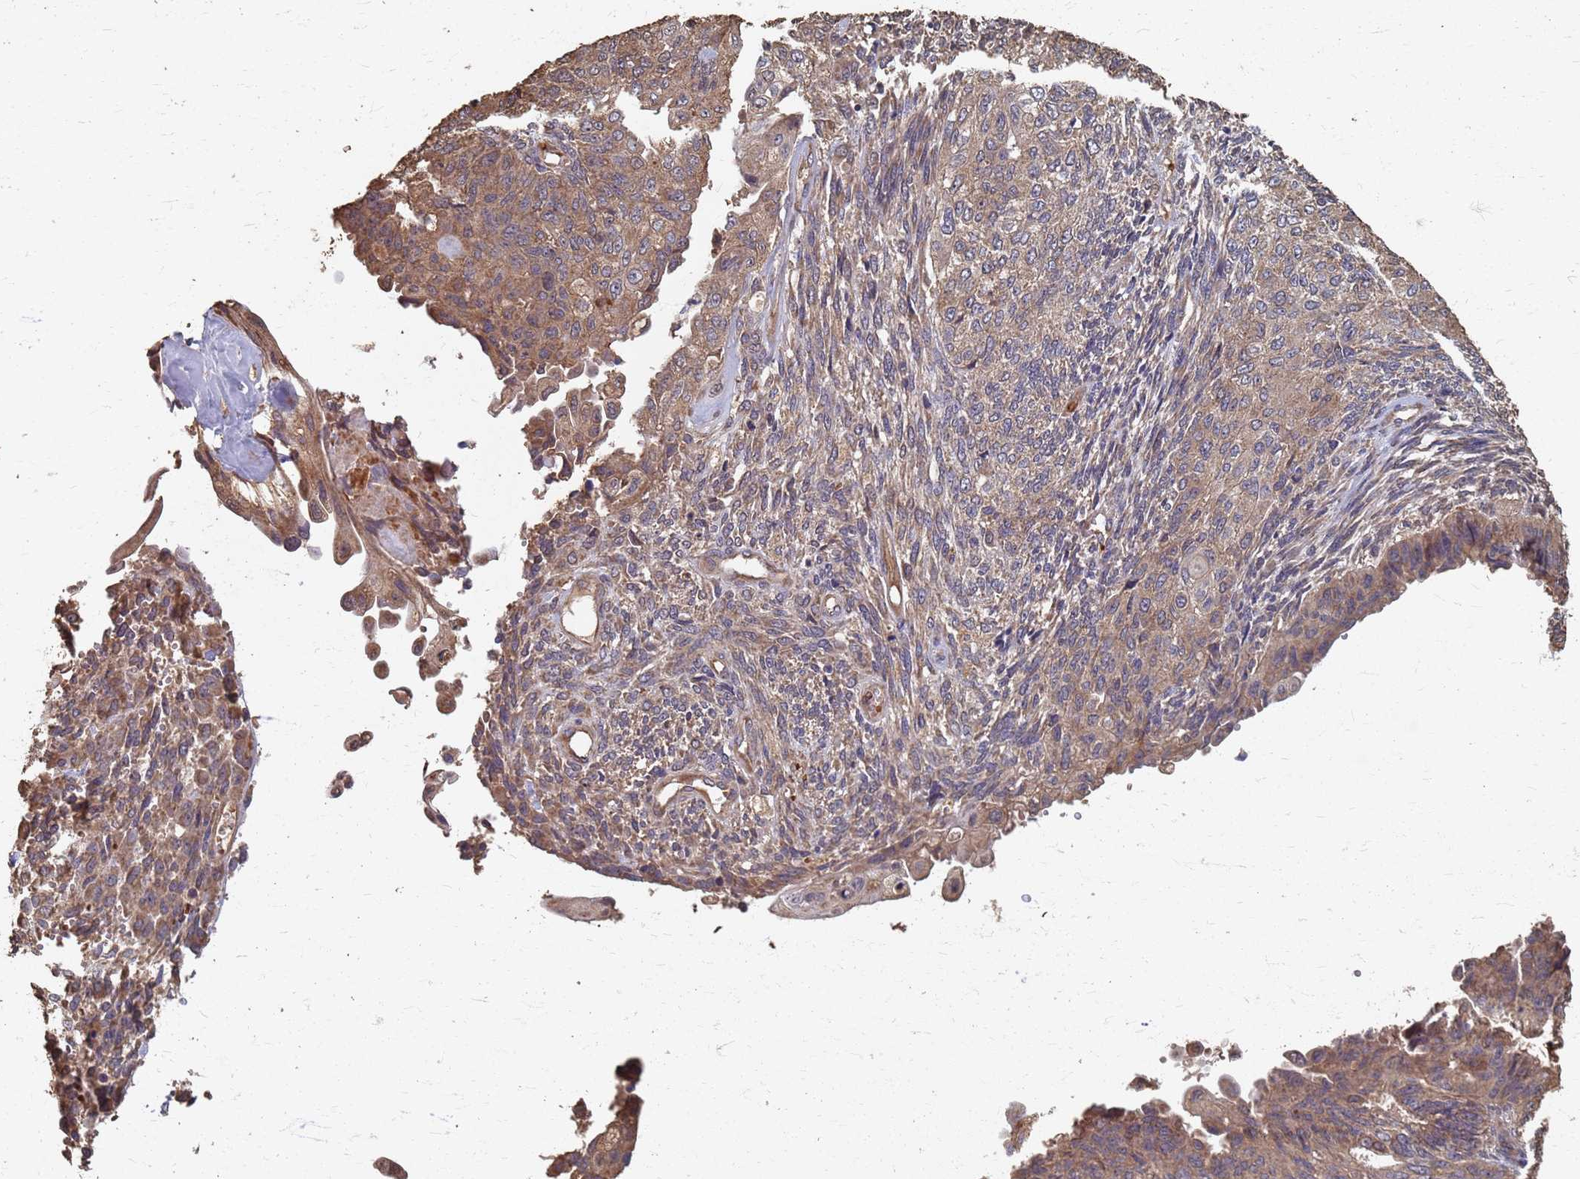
{"staining": {"intensity": "moderate", "quantity": ">75%", "location": "cytoplasmic/membranous"}, "tissue": "endometrial cancer", "cell_type": "Tumor cells", "image_type": "cancer", "snomed": [{"axis": "morphology", "description": "Adenocarcinoma, NOS"}, {"axis": "topography", "description": "Endometrium"}], "caption": "Endometrial cancer (adenocarcinoma) stained with DAB immunohistochemistry exhibits medium levels of moderate cytoplasmic/membranous staining in about >75% of tumor cells. Nuclei are stained in blue.", "gene": "DPH5", "patient": {"sex": "female", "age": 32}}